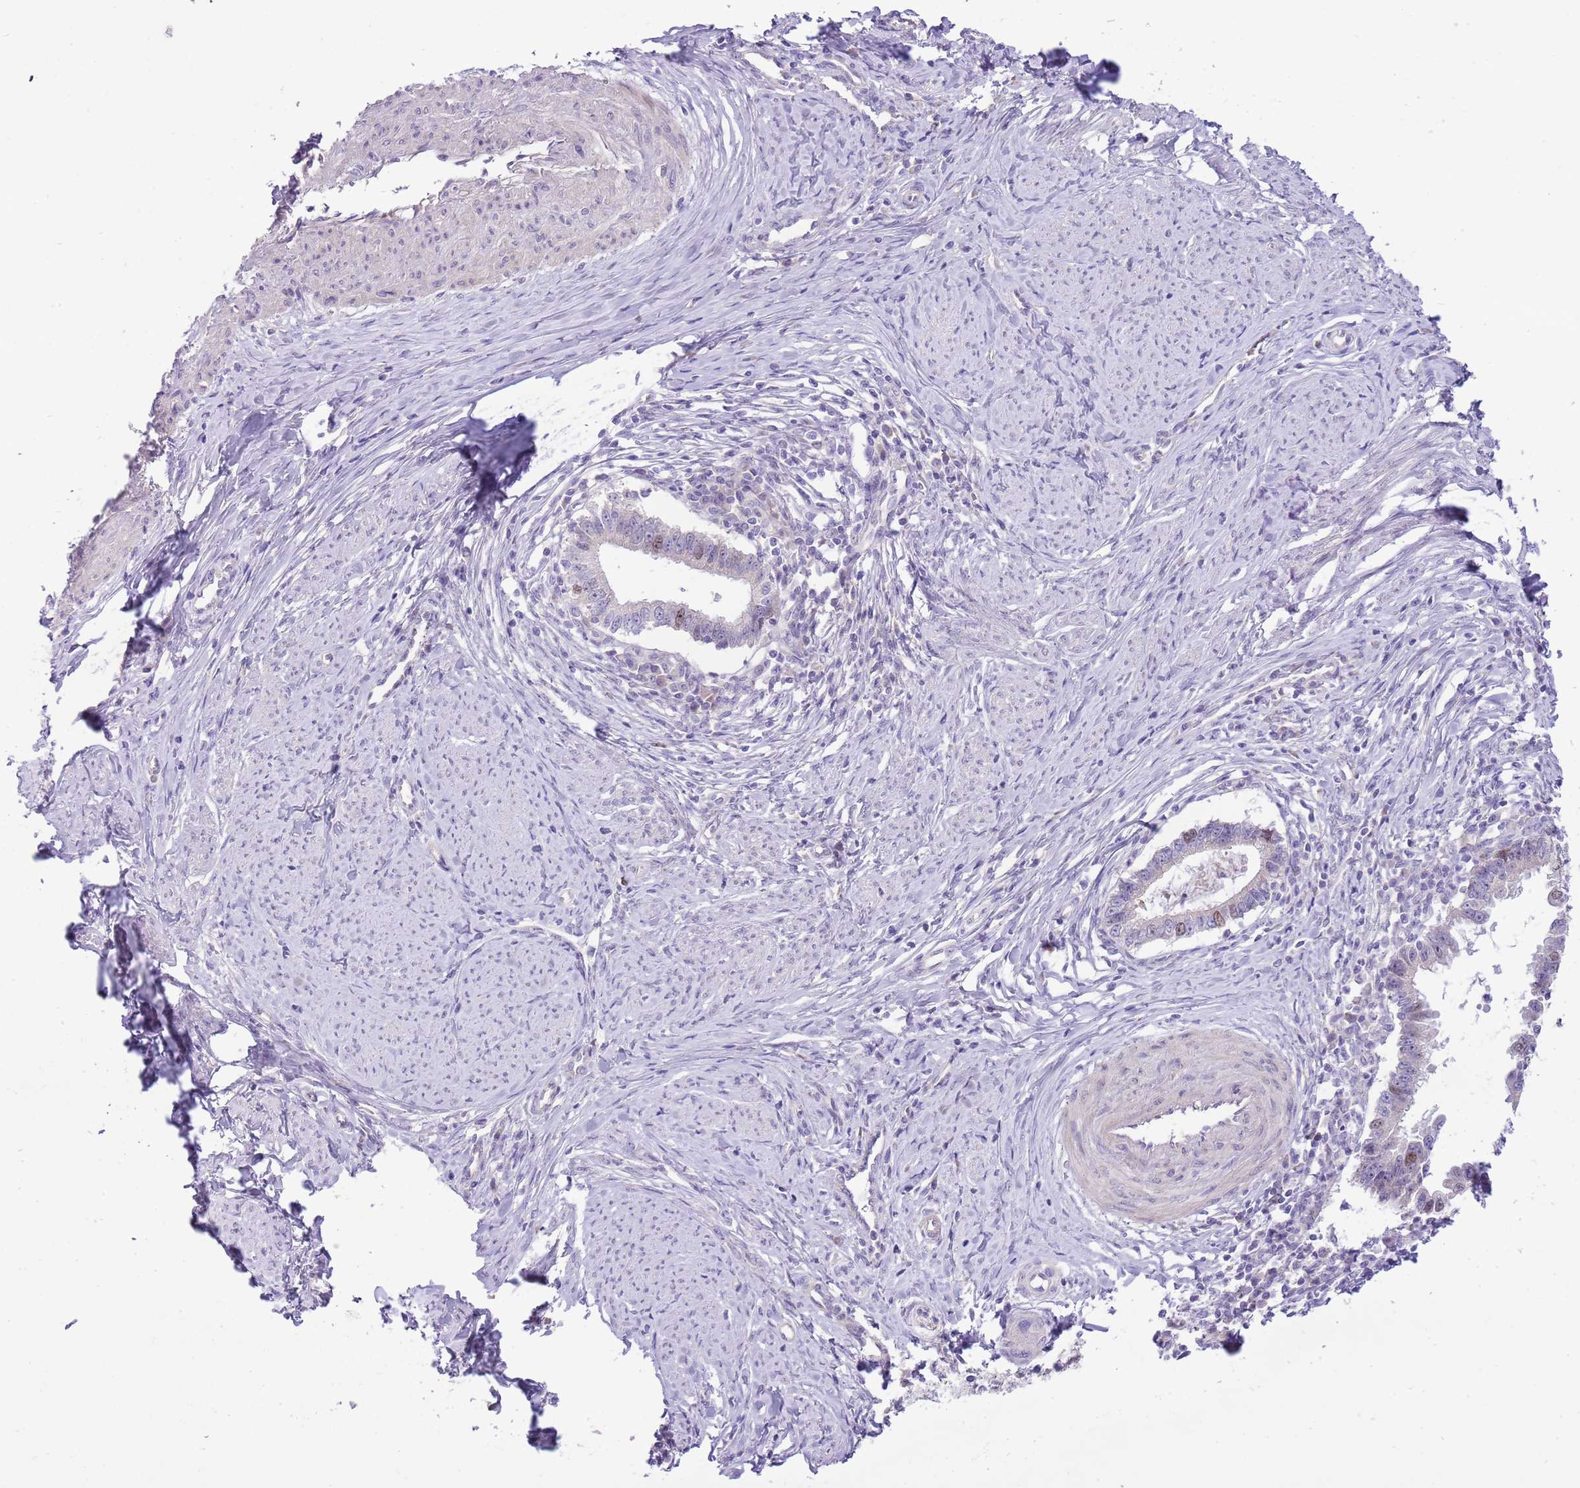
{"staining": {"intensity": "negative", "quantity": "none", "location": "none"}, "tissue": "cervical cancer", "cell_type": "Tumor cells", "image_type": "cancer", "snomed": [{"axis": "morphology", "description": "Adenocarcinoma, NOS"}, {"axis": "topography", "description": "Cervix"}], "caption": "The immunohistochemistry (IHC) image has no significant staining in tumor cells of cervical cancer (adenocarcinoma) tissue.", "gene": "FBRSL1", "patient": {"sex": "female", "age": 36}}